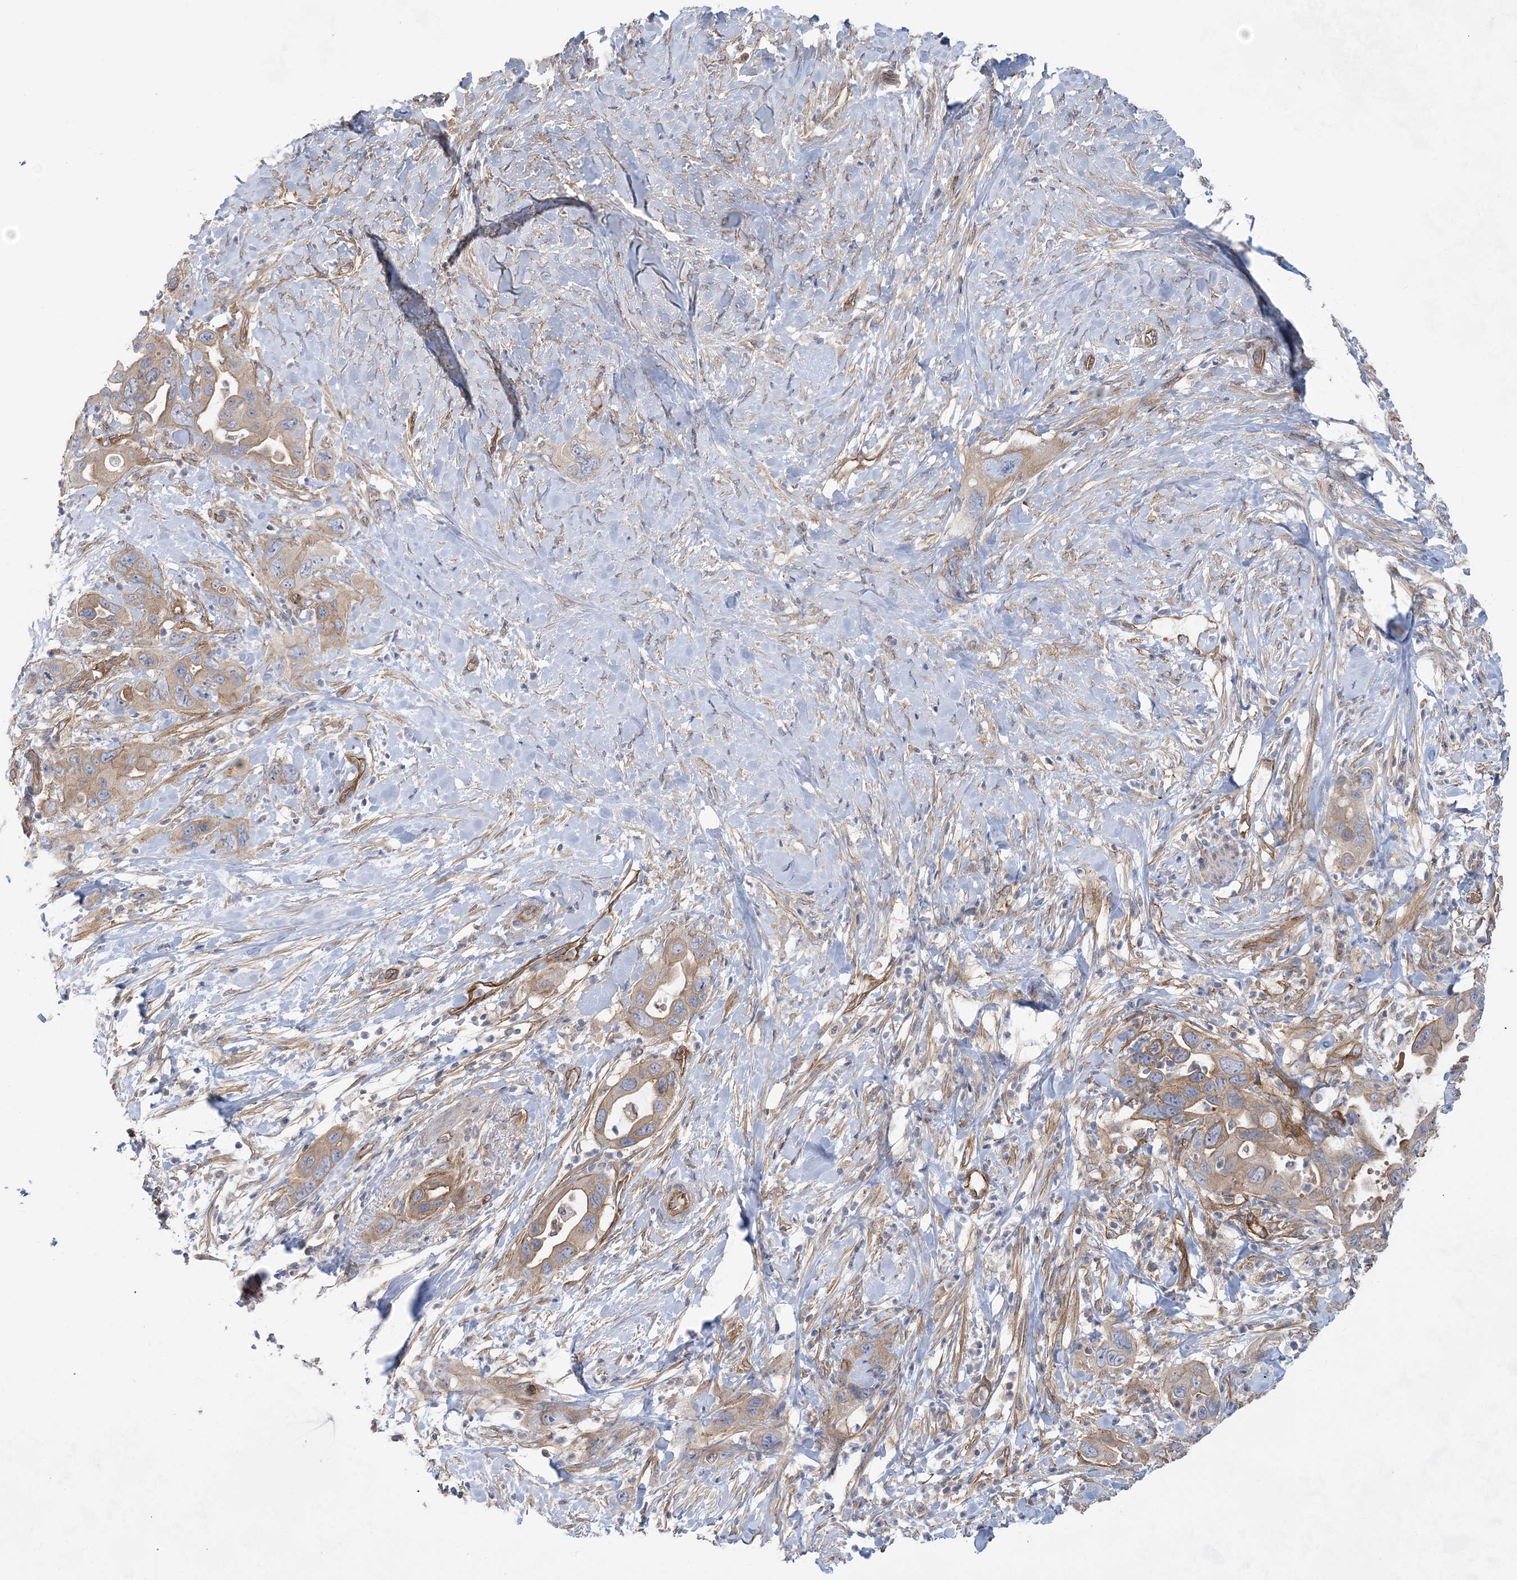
{"staining": {"intensity": "weak", "quantity": ">75%", "location": "cytoplasmic/membranous"}, "tissue": "pancreatic cancer", "cell_type": "Tumor cells", "image_type": "cancer", "snomed": [{"axis": "morphology", "description": "Adenocarcinoma, NOS"}, {"axis": "topography", "description": "Pancreas"}], "caption": "Immunohistochemical staining of human adenocarcinoma (pancreatic) demonstrates low levels of weak cytoplasmic/membranous positivity in about >75% of tumor cells.", "gene": "RAI14", "patient": {"sex": "female", "age": 71}}